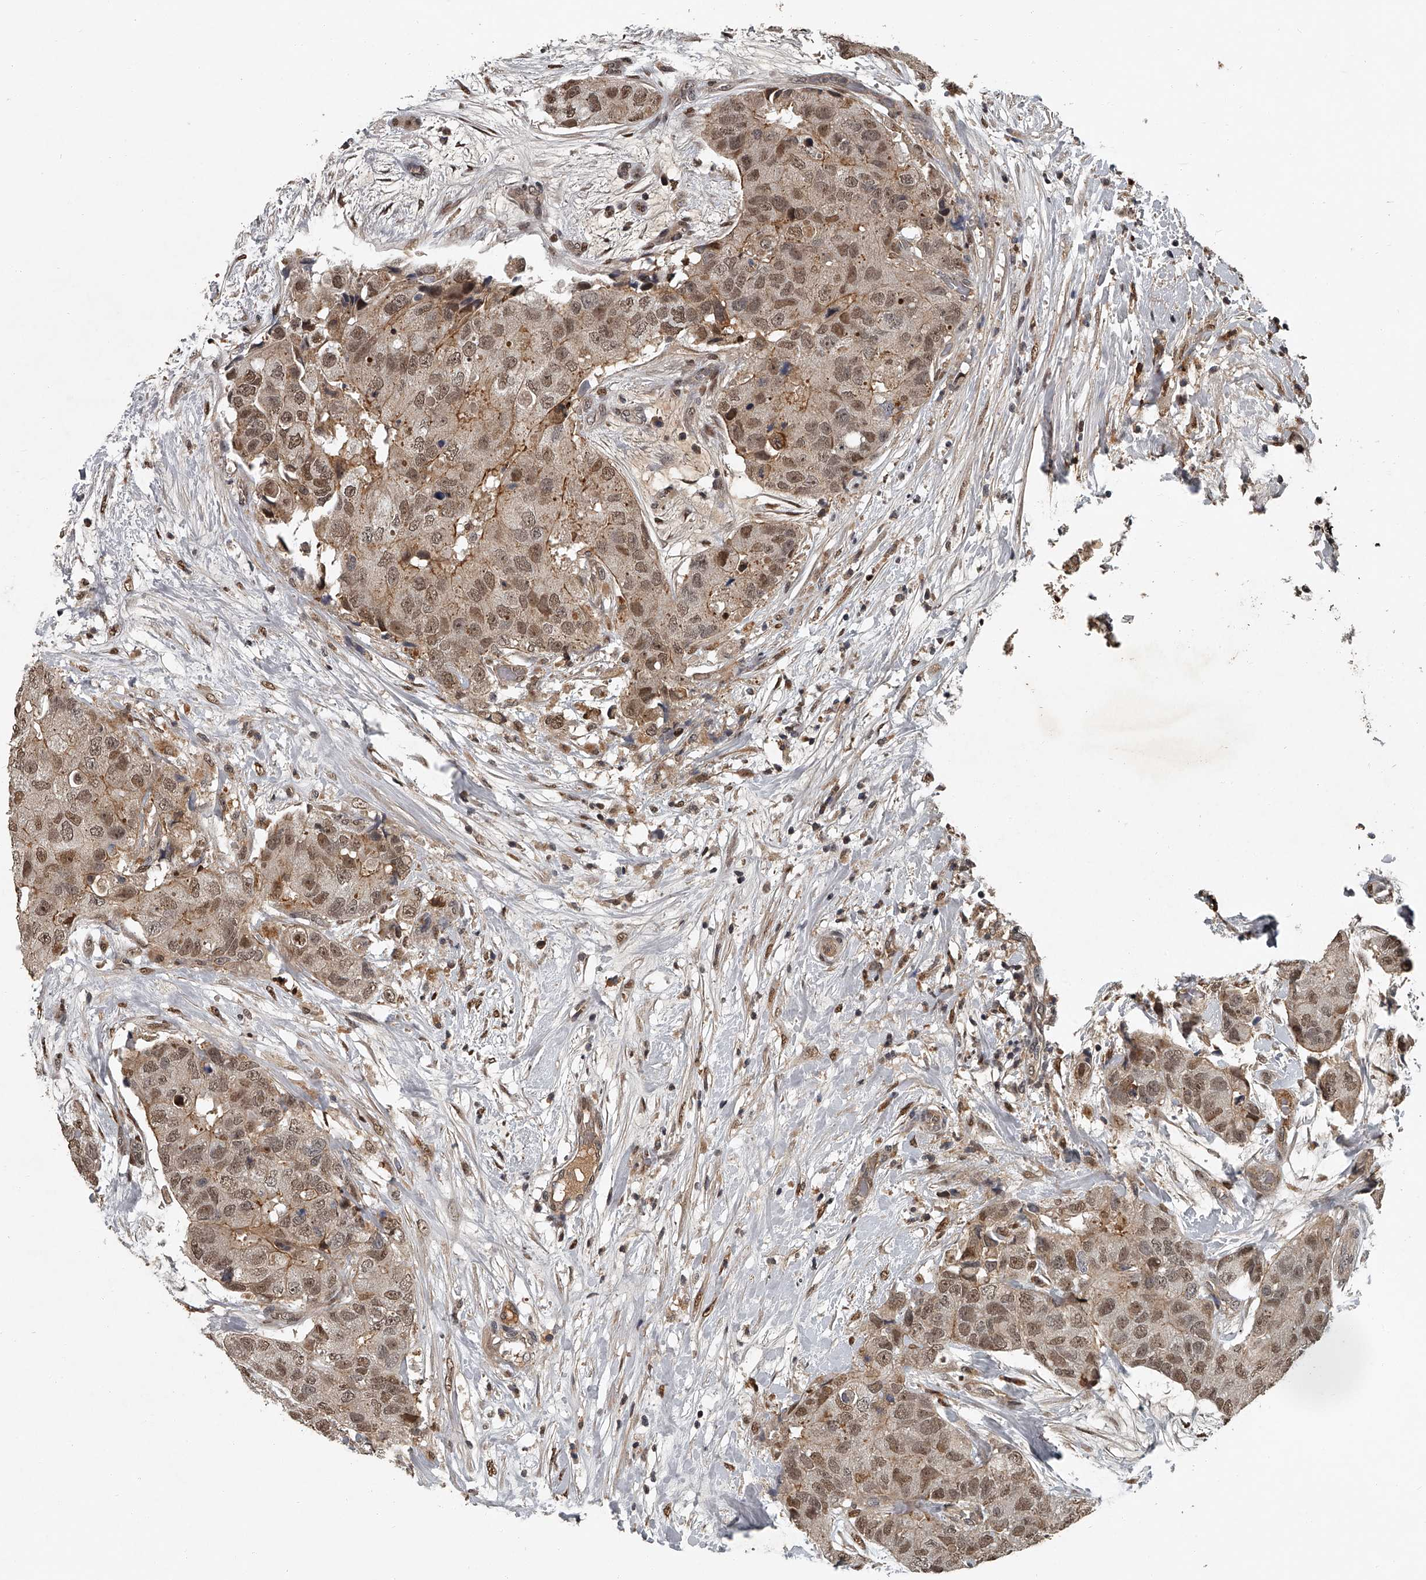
{"staining": {"intensity": "moderate", "quantity": ">75%", "location": "cytoplasmic/membranous,nuclear"}, "tissue": "breast cancer", "cell_type": "Tumor cells", "image_type": "cancer", "snomed": [{"axis": "morphology", "description": "Duct carcinoma"}, {"axis": "topography", "description": "Breast"}], "caption": "Brown immunohistochemical staining in invasive ductal carcinoma (breast) displays moderate cytoplasmic/membranous and nuclear positivity in about >75% of tumor cells.", "gene": "PLEKHG1", "patient": {"sex": "female", "age": 62}}